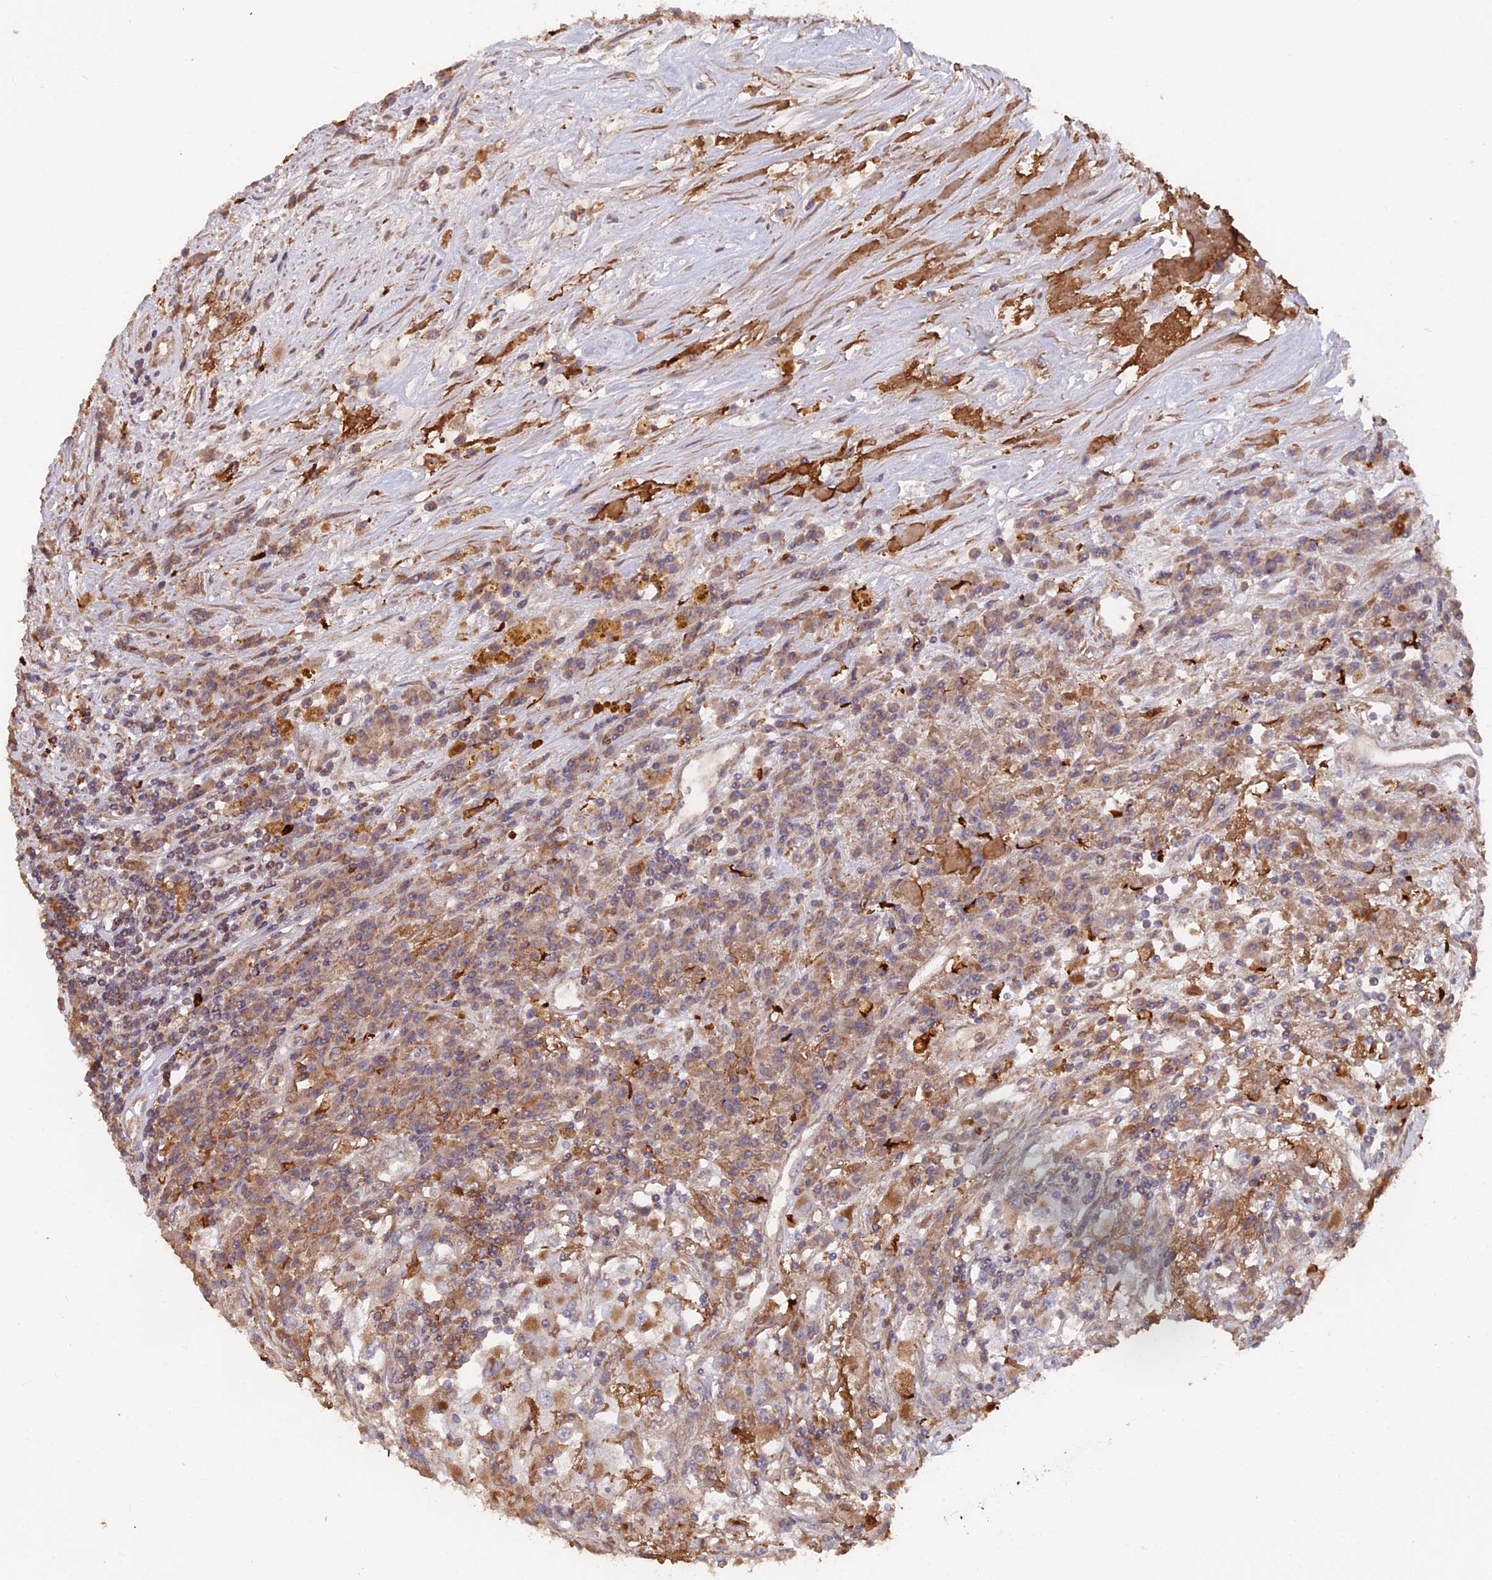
{"staining": {"intensity": "moderate", "quantity": "<25%", "location": "cytoplasmic/membranous"}, "tissue": "renal cancer", "cell_type": "Tumor cells", "image_type": "cancer", "snomed": [{"axis": "morphology", "description": "Adenocarcinoma, NOS"}, {"axis": "topography", "description": "Kidney"}], "caption": "Tumor cells demonstrate moderate cytoplasmic/membranous expression in about <25% of cells in renal cancer (adenocarcinoma).", "gene": "IFT22", "patient": {"sex": "female", "age": 52}}